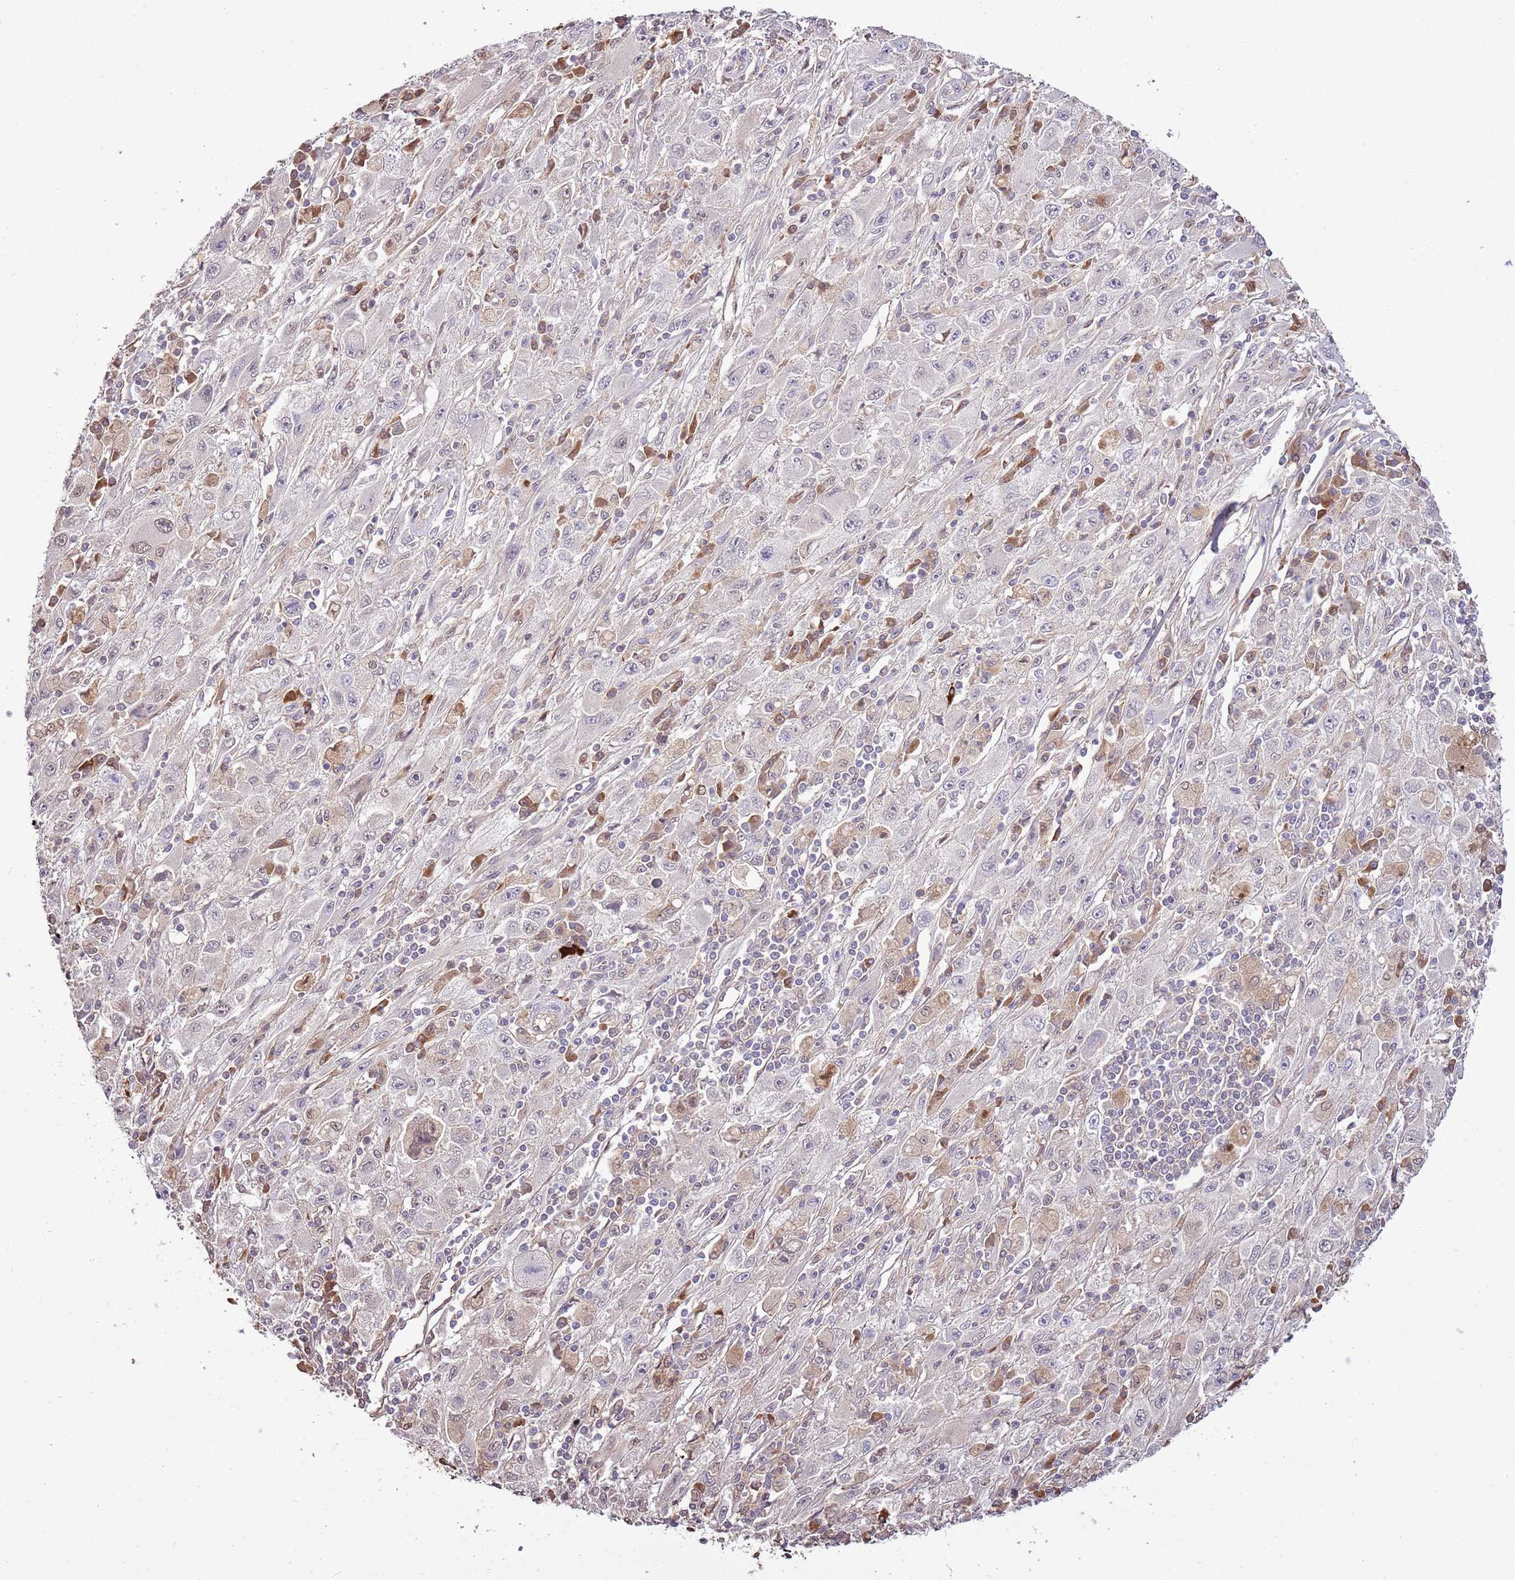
{"staining": {"intensity": "negative", "quantity": "none", "location": "none"}, "tissue": "melanoma", "cell_type": "Tumor cells", "image_type": "cancer", "snomed": [{"axis": "morphology", "description": "Malignant melanoma, Metastatic site"}, {"axis": "topography", "description": "Skin"}], "caption": "High magnification brightfield microscopy of malignant melanoma (metastatic site) stained with DAB (brown) and counterstained with hematoxylin (blue): tumor cells show no significant expression. (DAB (3,3'-diaminobenzidine) immunohistochemistry visualized using brightfield microscopy, high magnification).", "gene": "BBS5", "patient": {"sex": "male", "age": 53}}